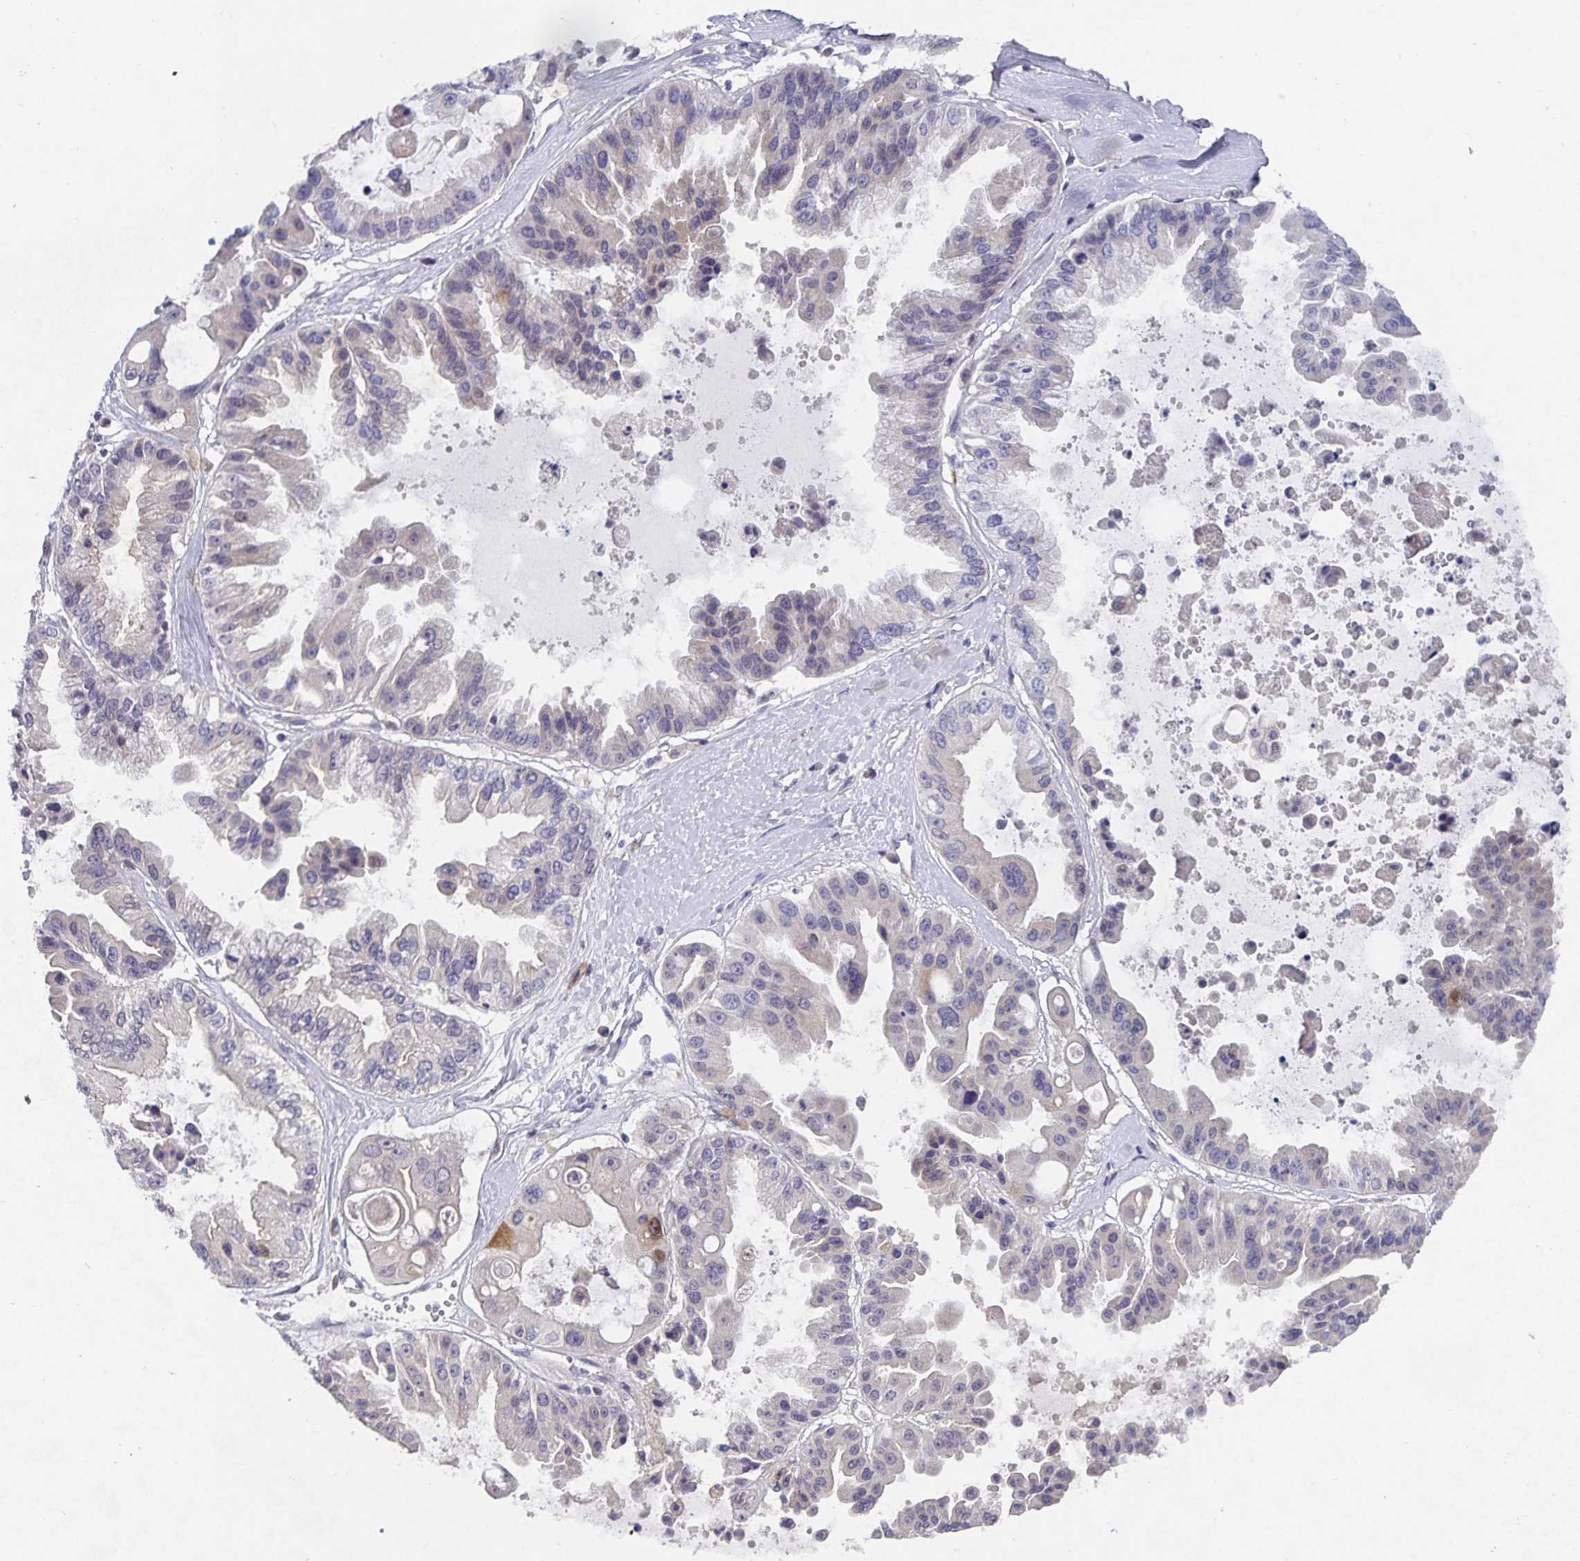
{"staining": {"intensity": "negative", "quantity": "none", "location": "none"}, "tissue": "ovarian cancer", "cell_type": "Tumor cells", "image_type": "cancer", "snomed": [{"axis": "morphology", "description": "Cystadenocarcinoma, serous, NOS"}, {"axis": "topography", "description": "Ovary"}], "caption": "DAB (3,3'-diaminobenzidine) immunohistochemical staining of human serous cystadenocarcinoma (ovarian) demonstrates no significant positivity in tumor cells.", "gene": "HEPN1", "patient": {"sex": "female", "age": 56}}